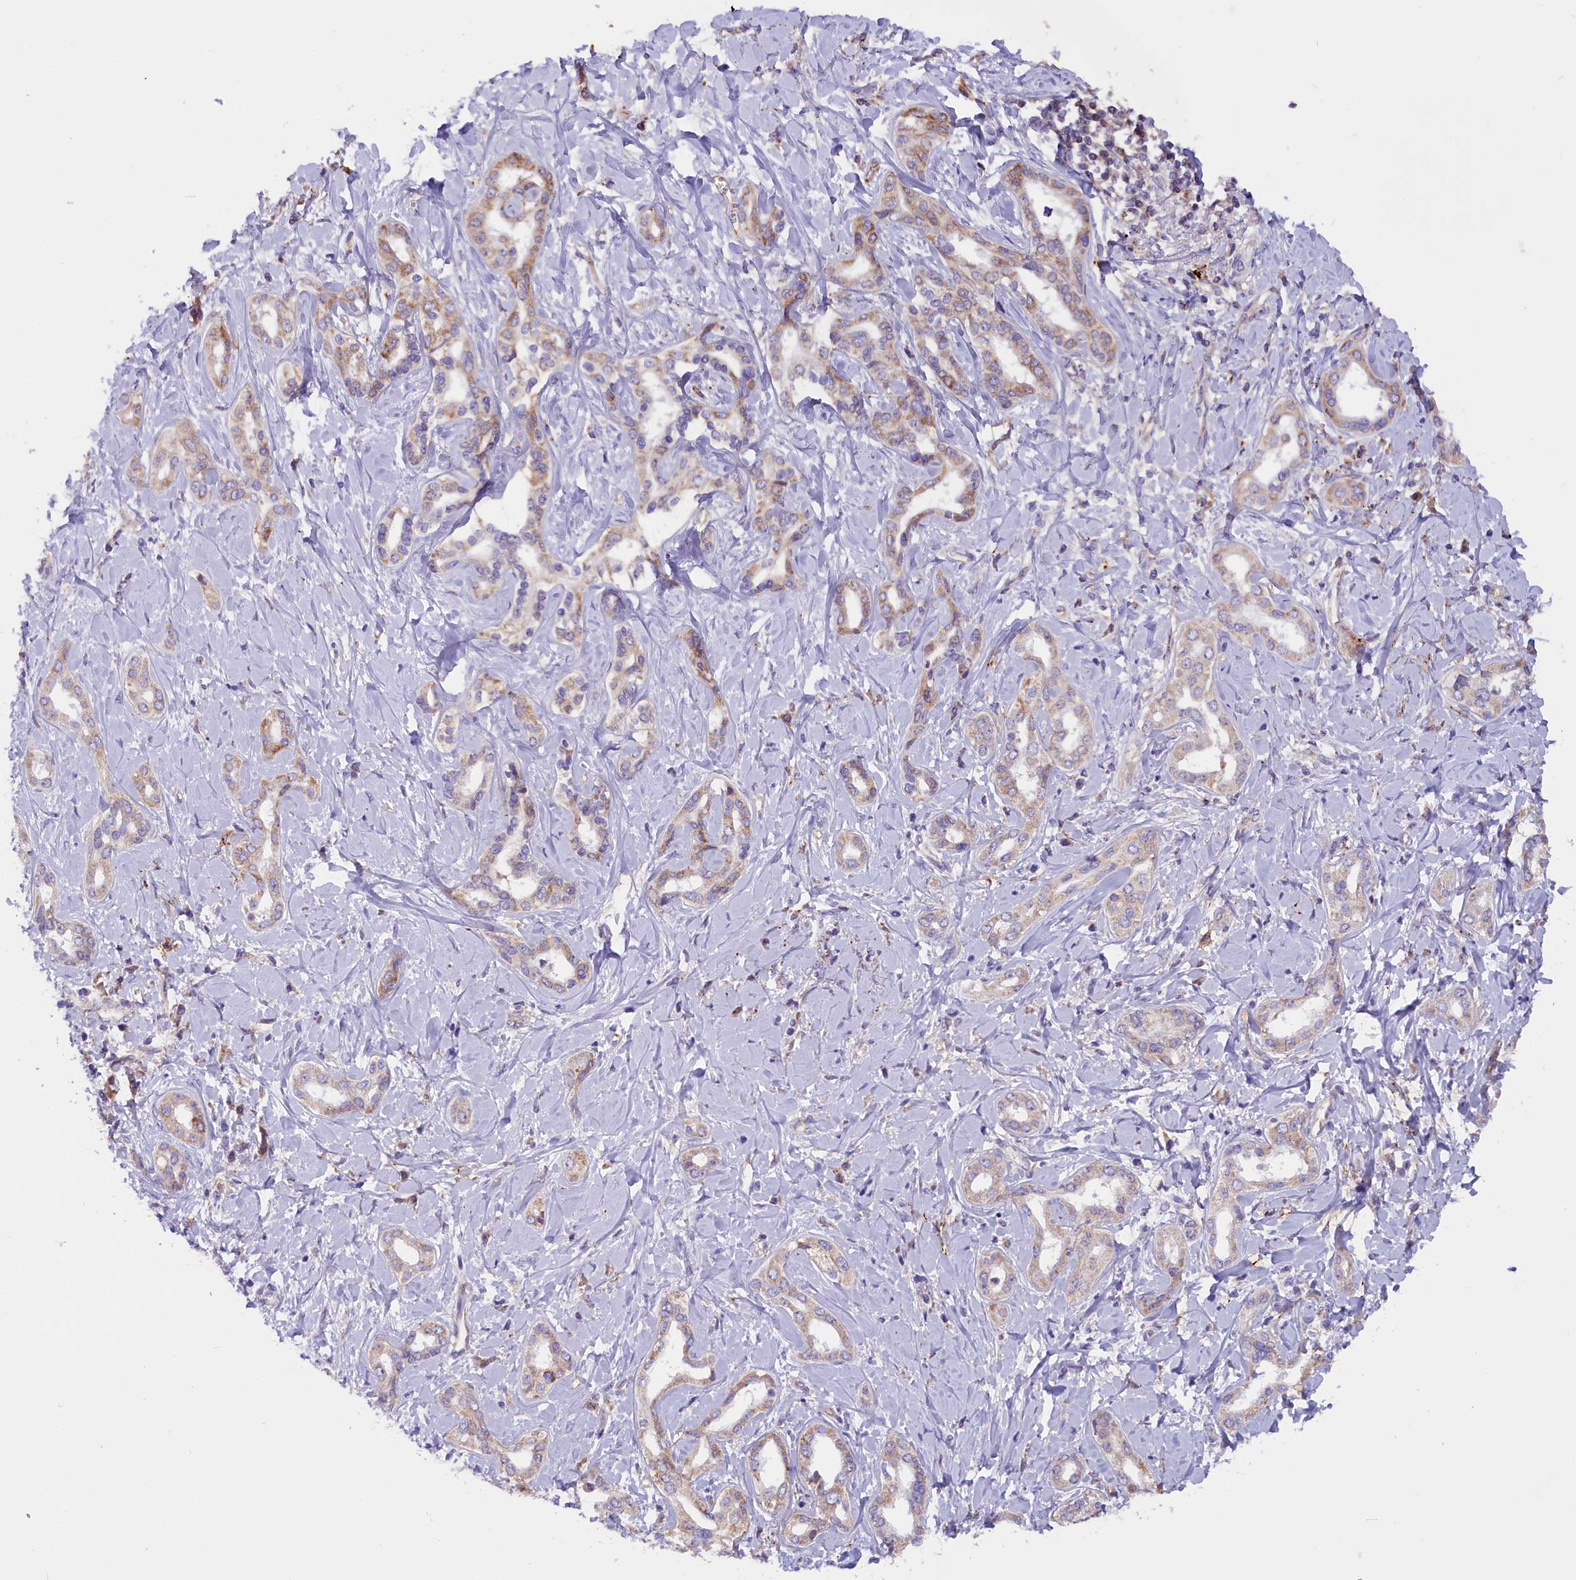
{"staining": {"intensity": "weak", "quantity": "25%-75%", "location": "cytoplasmic/membranous"}, "tissue": "liver cancer", "cell_type": "Tumor cells", "image_type": "cancer", "snomed": [{"axis": "morphology", "description": "Cholangiocarcinoma"}, {"axis": "topography", "description": "Liver"}], "caption": "Immunohistochemistry (IHC) photomicrograph of human liver cancer stained for a protein (brown), which demonstrates low levels of weak cytoplasmic/membranous positivity in about 25%-75% of tumor cells.", "gene": "DNAJB9", "patient": {"sex": "female", "age": 77}}